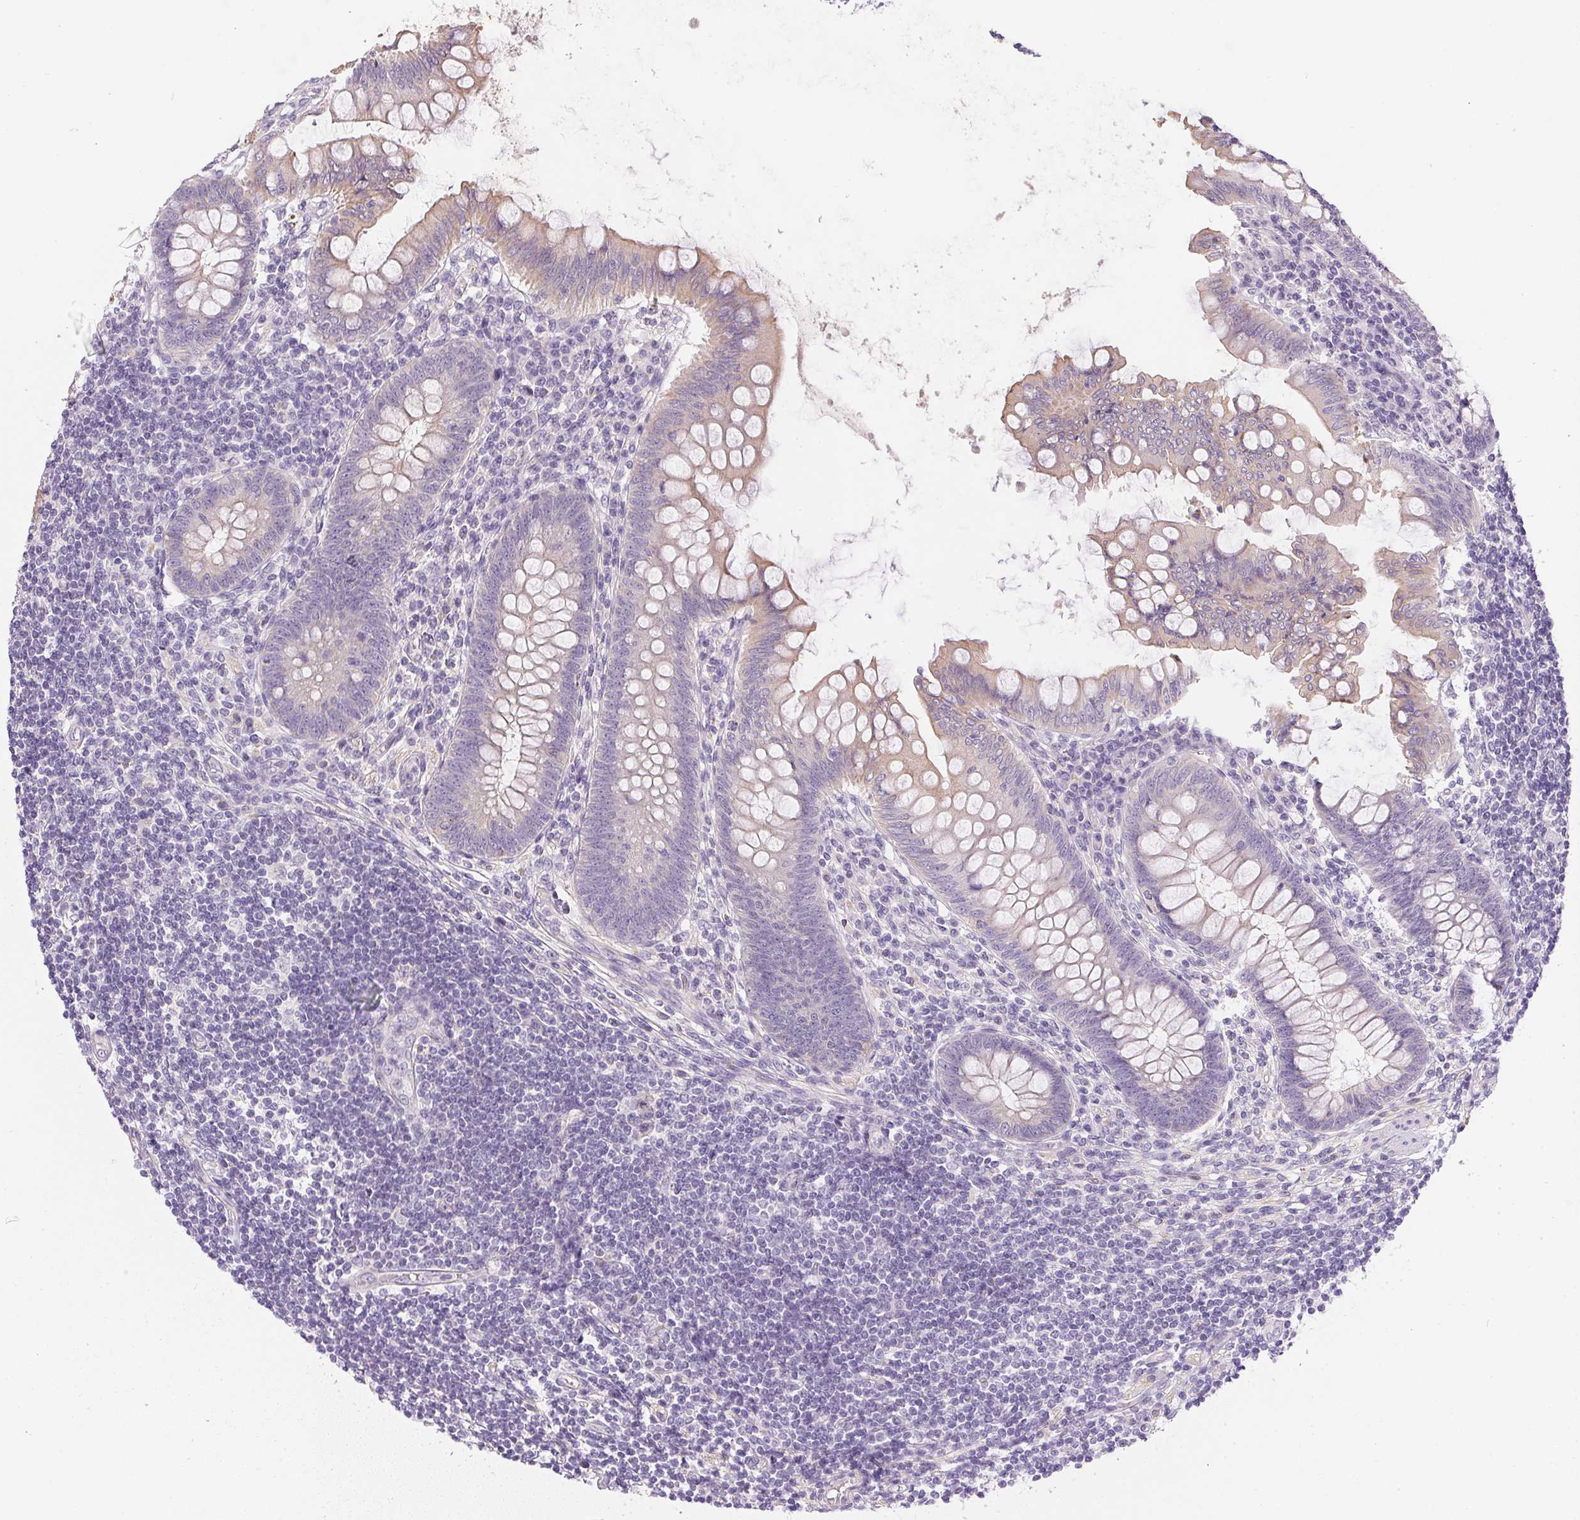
{"staining": {"intensity": "weak", "quantity": "<25%", "location": "cytoplasmic/membranous"}, "tissue": "appendix", "cell_type": "Glandular cells", "image_type": "normal", "snomed": [{"axis": "morphology", "description": "Normal tissue, NOS"}, {"axis": "topography", "description": "Appendix"}], "caption": "IHC of unremarkable human appendix shows no expression in glandular cells. (Stains: DAB immunohistochemistry with hematoxylin counter stain, Microscopy: brightfield microscopy at high magnification).", "gene": "SLC17A7", "patient": {"sex": "female", "age": 57}}